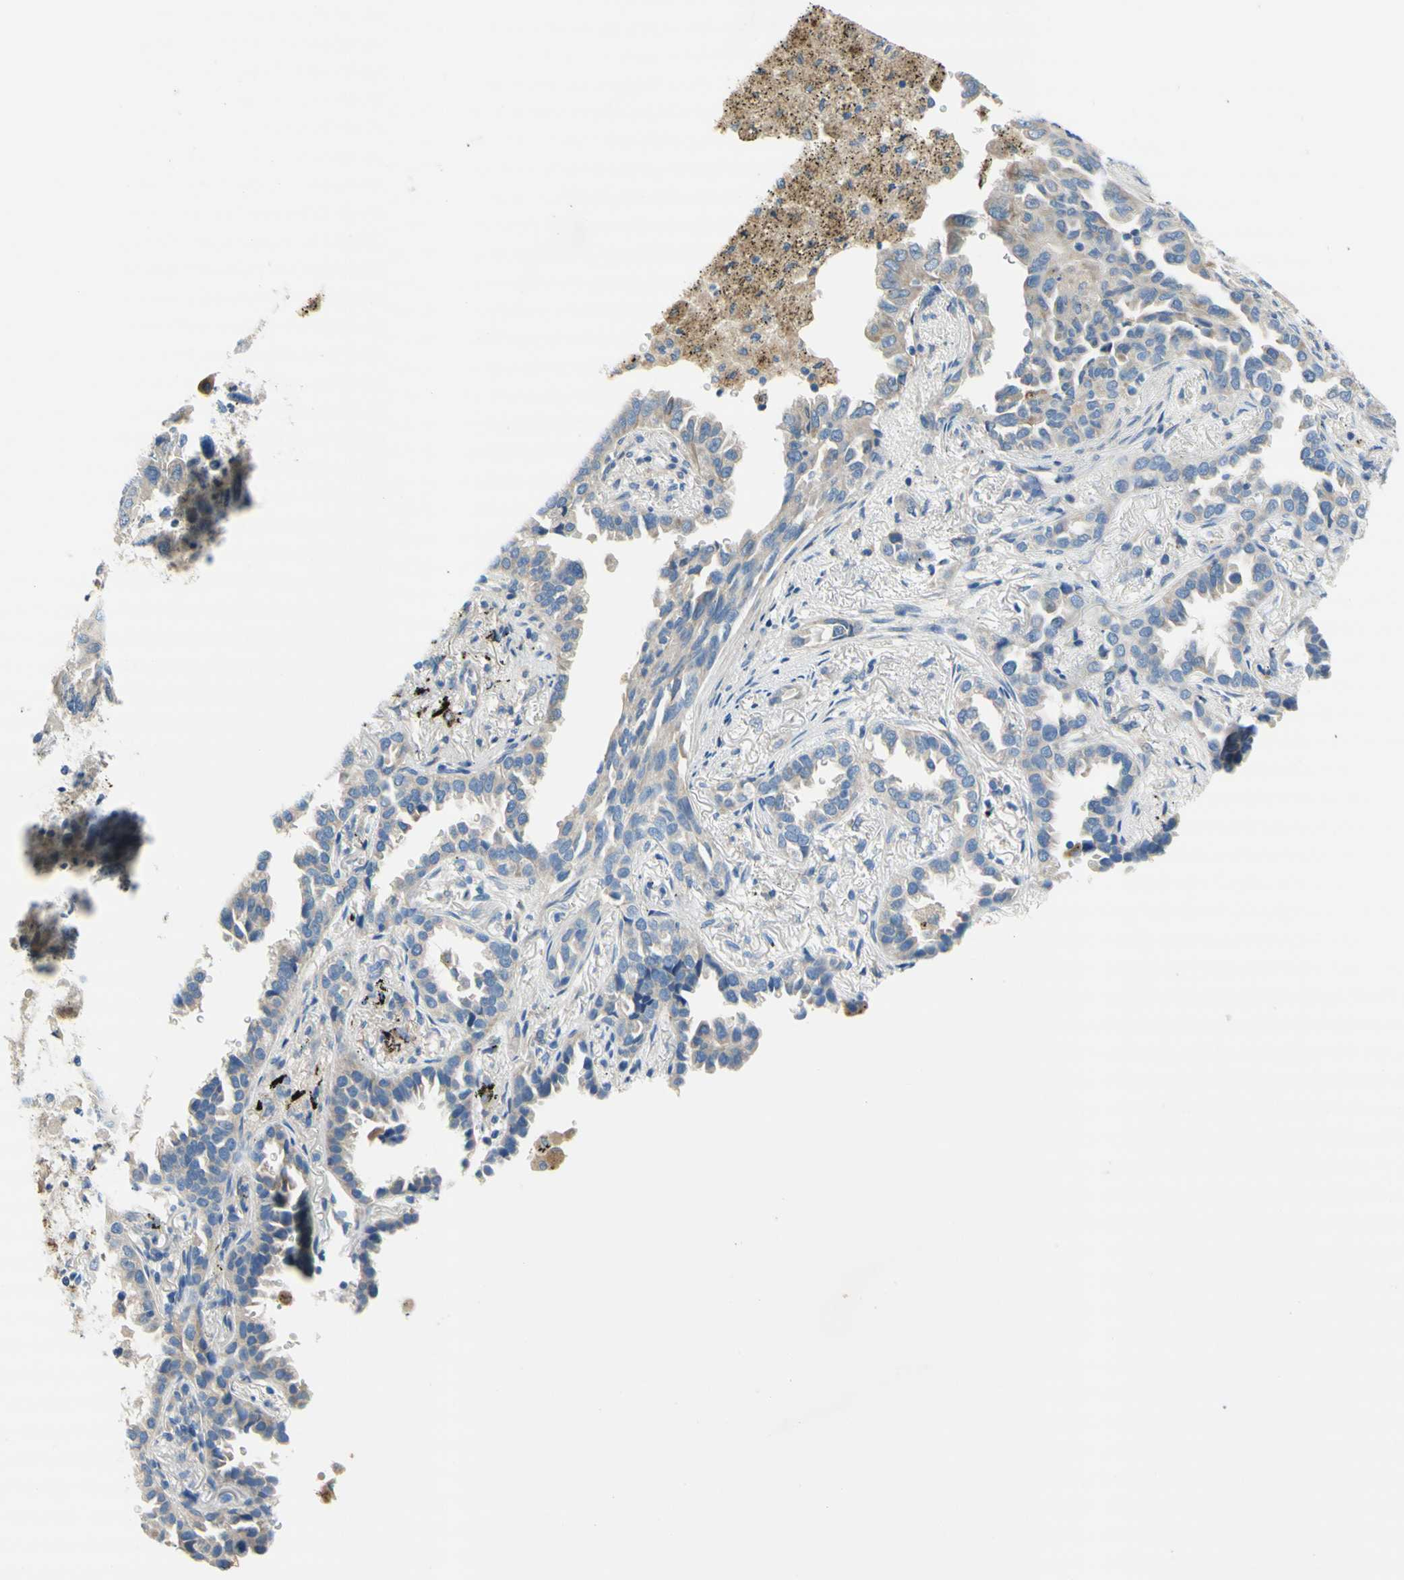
{"staining": {"intensity": "weak", "quantity": ">75%", "location": "cytoplasmic/membranous"}, "tissue": "lung cancer", "cell_type": "Tumor cells", "image_type": "cancer", "snomed": [{"axis": "morphology", "description": "Normal tissue, NOS"}, {"axis": "morphology", "description": "Adenocarcinoma, NOS"}, {"axis": "topography", "description": "Lung"}], "caption": "Lung cancer was stained to show a protein in brown. There is low levels of weak cytoplasmic/membranous staining in about >75% of tumor cells. (Stains: DAB (3,3'-diaminobenzidine) in brown, nuclei in blue, Microscopy: brightfield microscopy at high magnification).", "gene": "F3", "patient": {"sex": "male", "age": 59}}